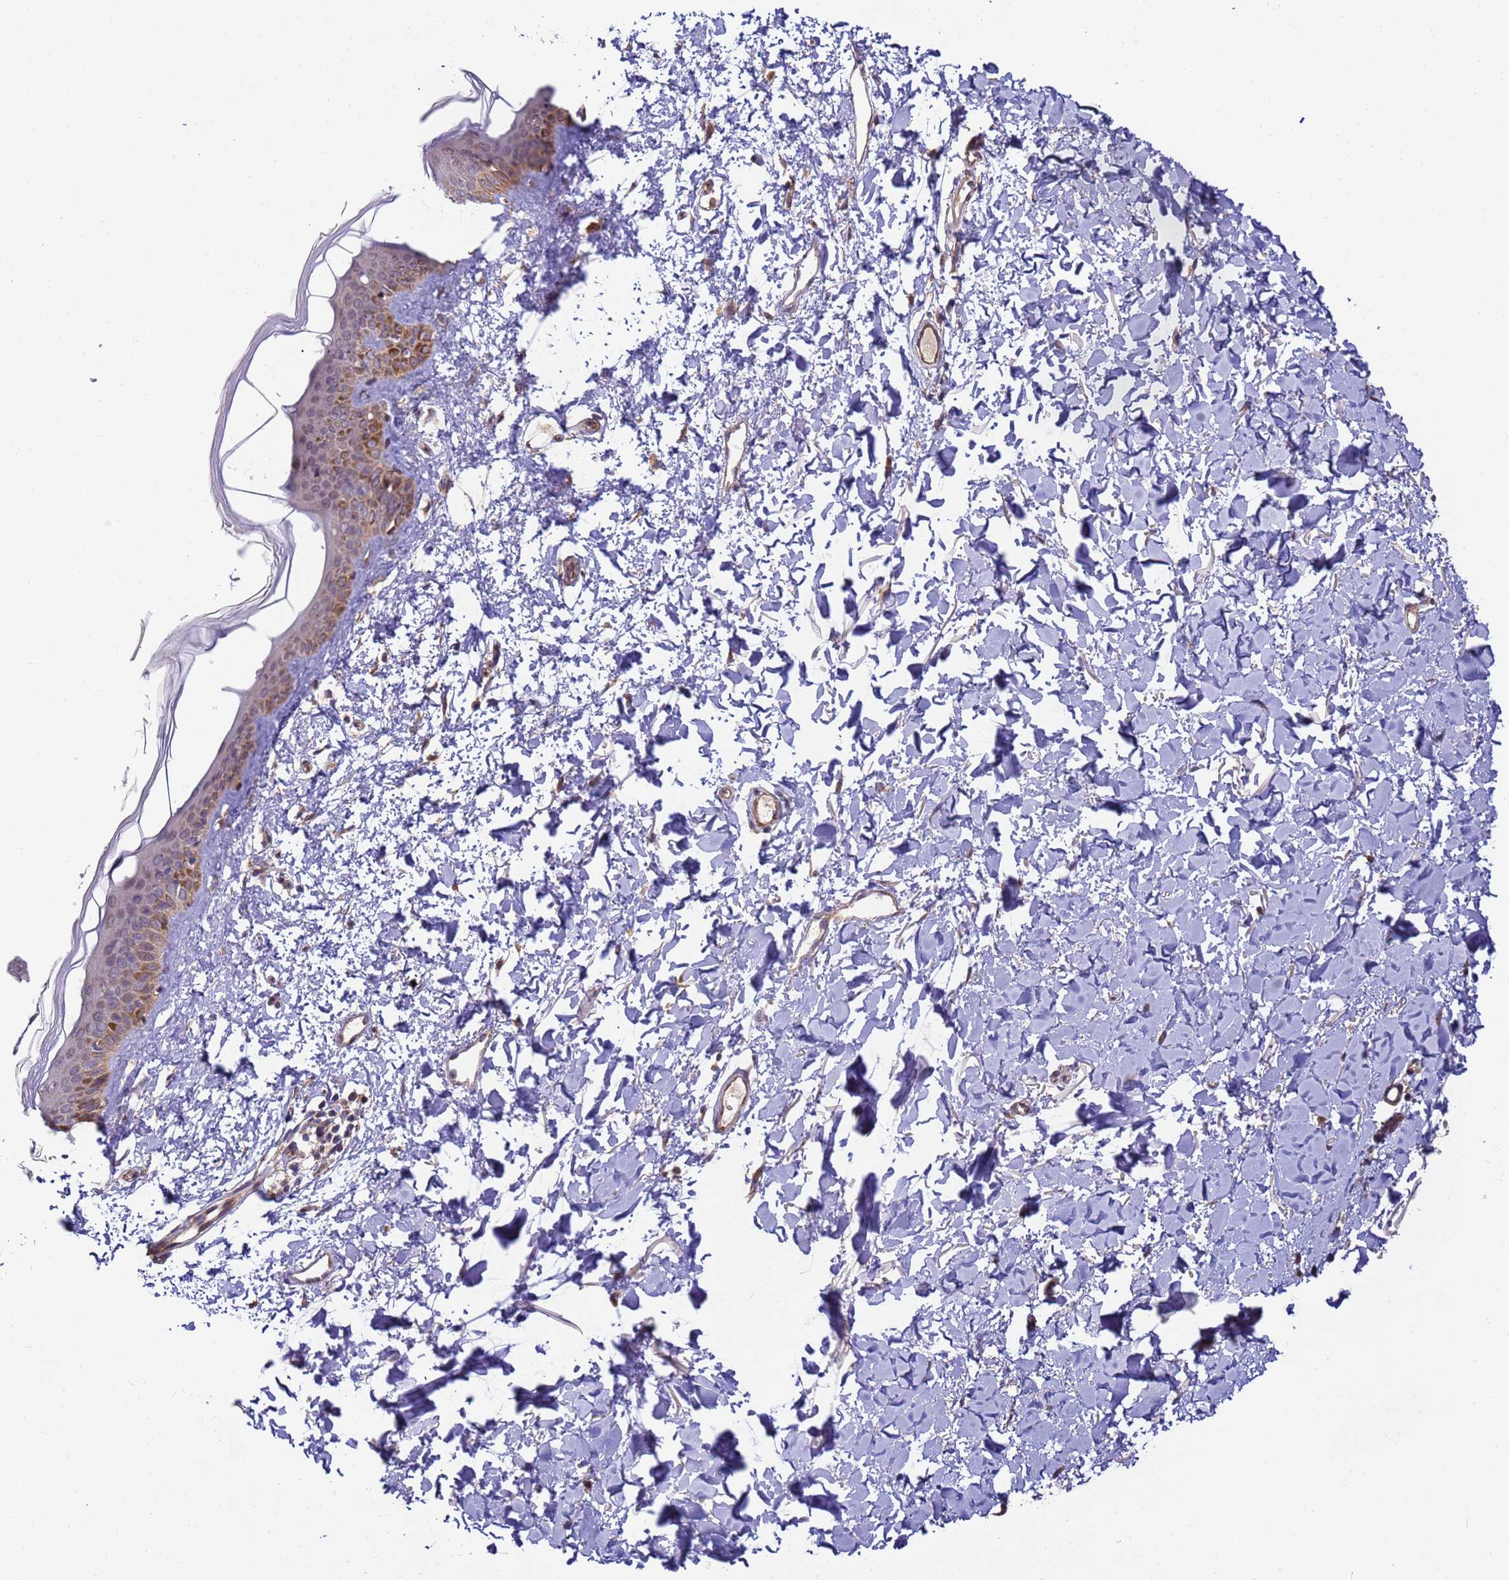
{"staining": {"intensity": "moderate", "quantity": "25%-75%", "location": "cytoplasmic/membranous"}, "tissue": "skin", "cell_type": "Fibroblasts", "image_type": "normal", "snomed": [{"axis": "morphology", "description": "Normal tissue, NOS"}, {"axis": "topography", "description": "Skin"}], "caption": "Protein expression analysis of normal skin displays moderate cytoplasmic/membranous positivity in approximately 25%-75% of fibroblasts. (brown staining indicates protein expression, while blue staining denotes nuclei).", "gene": "RAPGEF3", "patient": {"sex": "female", "age": 58}}